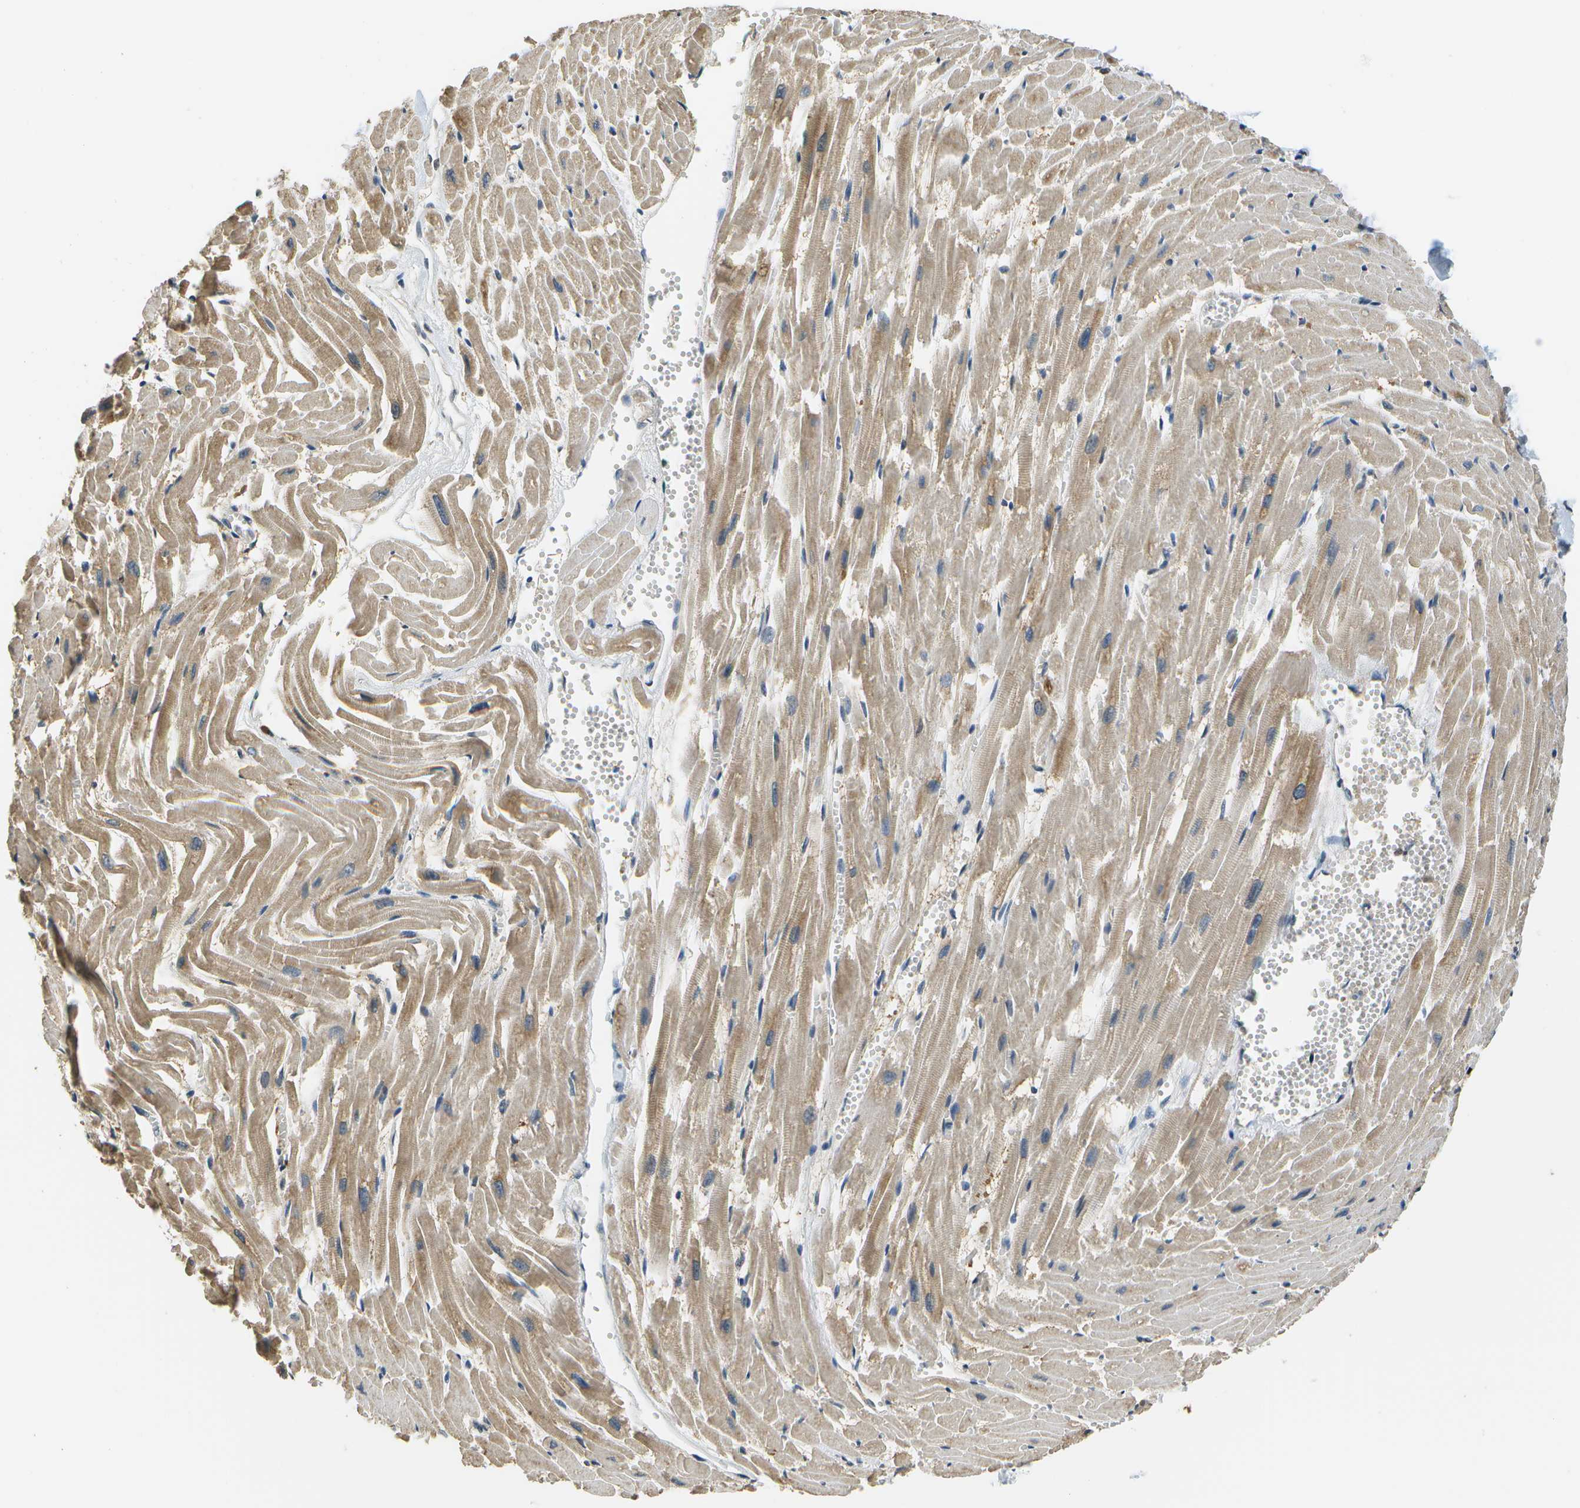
{"staining": {"intensity": "moderate", "quantity": ">75%", "location": "cytoplasmic/membranous"}, "tissue": "heart muscle", "cell_type": "Cardiomyocytes", "image_type": "normal", "snomed": [{"axis": "morphology", "description": "Normal tissue, NOS"}, {"axis": "topography", "description": "Heart"}], "caption": "Moderate cytoplasmic/membranous protein expression is appreciated in about >75% of cardiomyocytes in heart muscle. The staining was performed using DAB (3,3'-diaminobenzidine), with brown indicating positive protein expression. Nuclei are stained blue with hematoxylin.", "gene": "ABL2", "patient": {"sex": "female", "age": 19}}